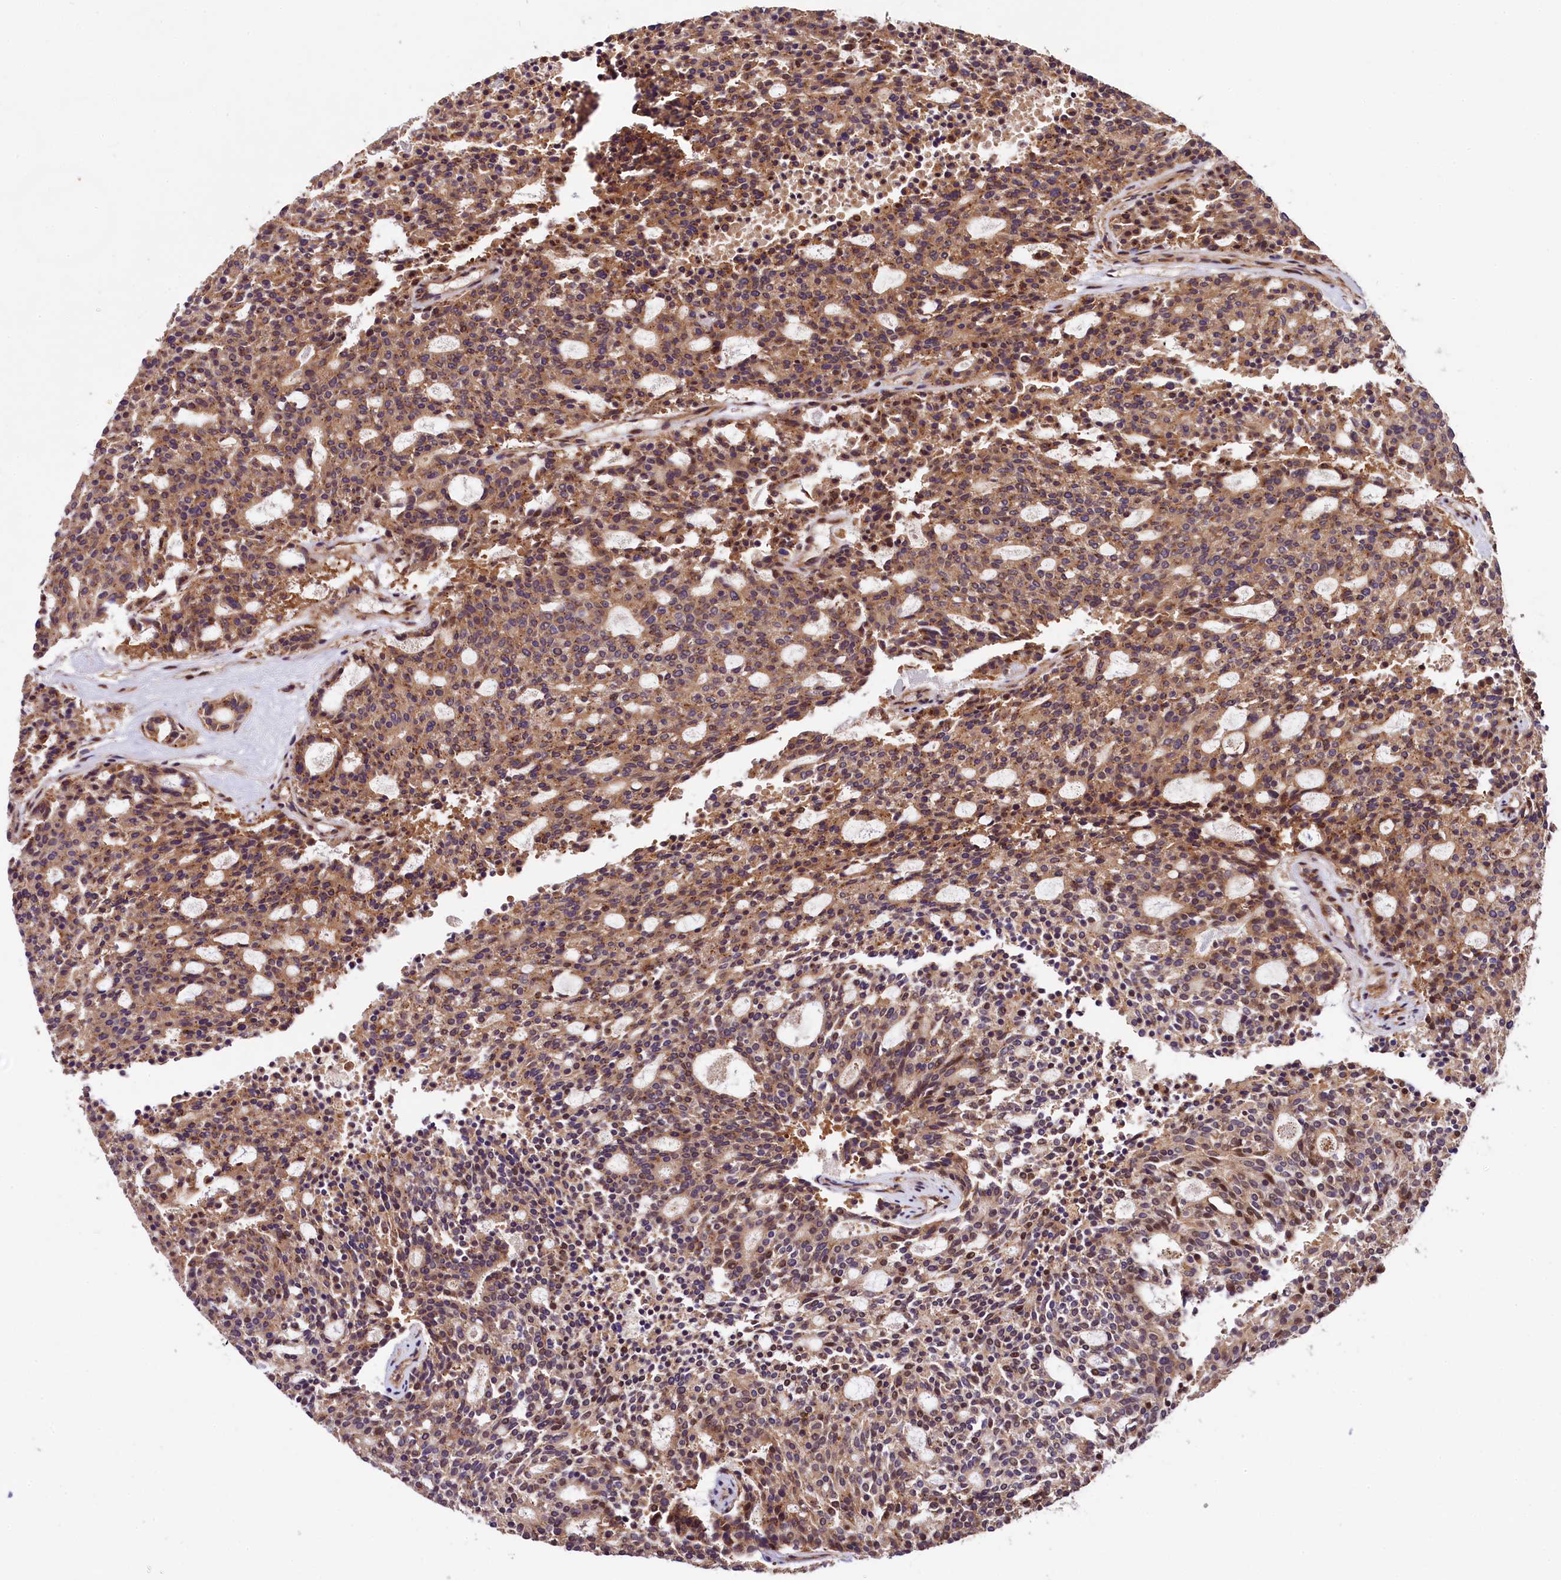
{"staining": {"intensity": "moderate", "quantity": ">75%", "location": "cytoplasmic/membranous"}, "tissue": "carcinoid", "cell_type": "Tumor cells", "image_type": "cancer", "snomed": [{"axis": "morphology", "description": "Carcinoid, malignant, NOS"}, {"axis": "topography", "description": "Pancreas"}], "caption": "Malignant carcinoid was stained to show a protein in brown. There is medium levels of moderate cytoplasmic/membranous expression in approximately >75% of tumor cells.", "gene": "VPS35", "patient": {"sex": "female", "age": 54}}